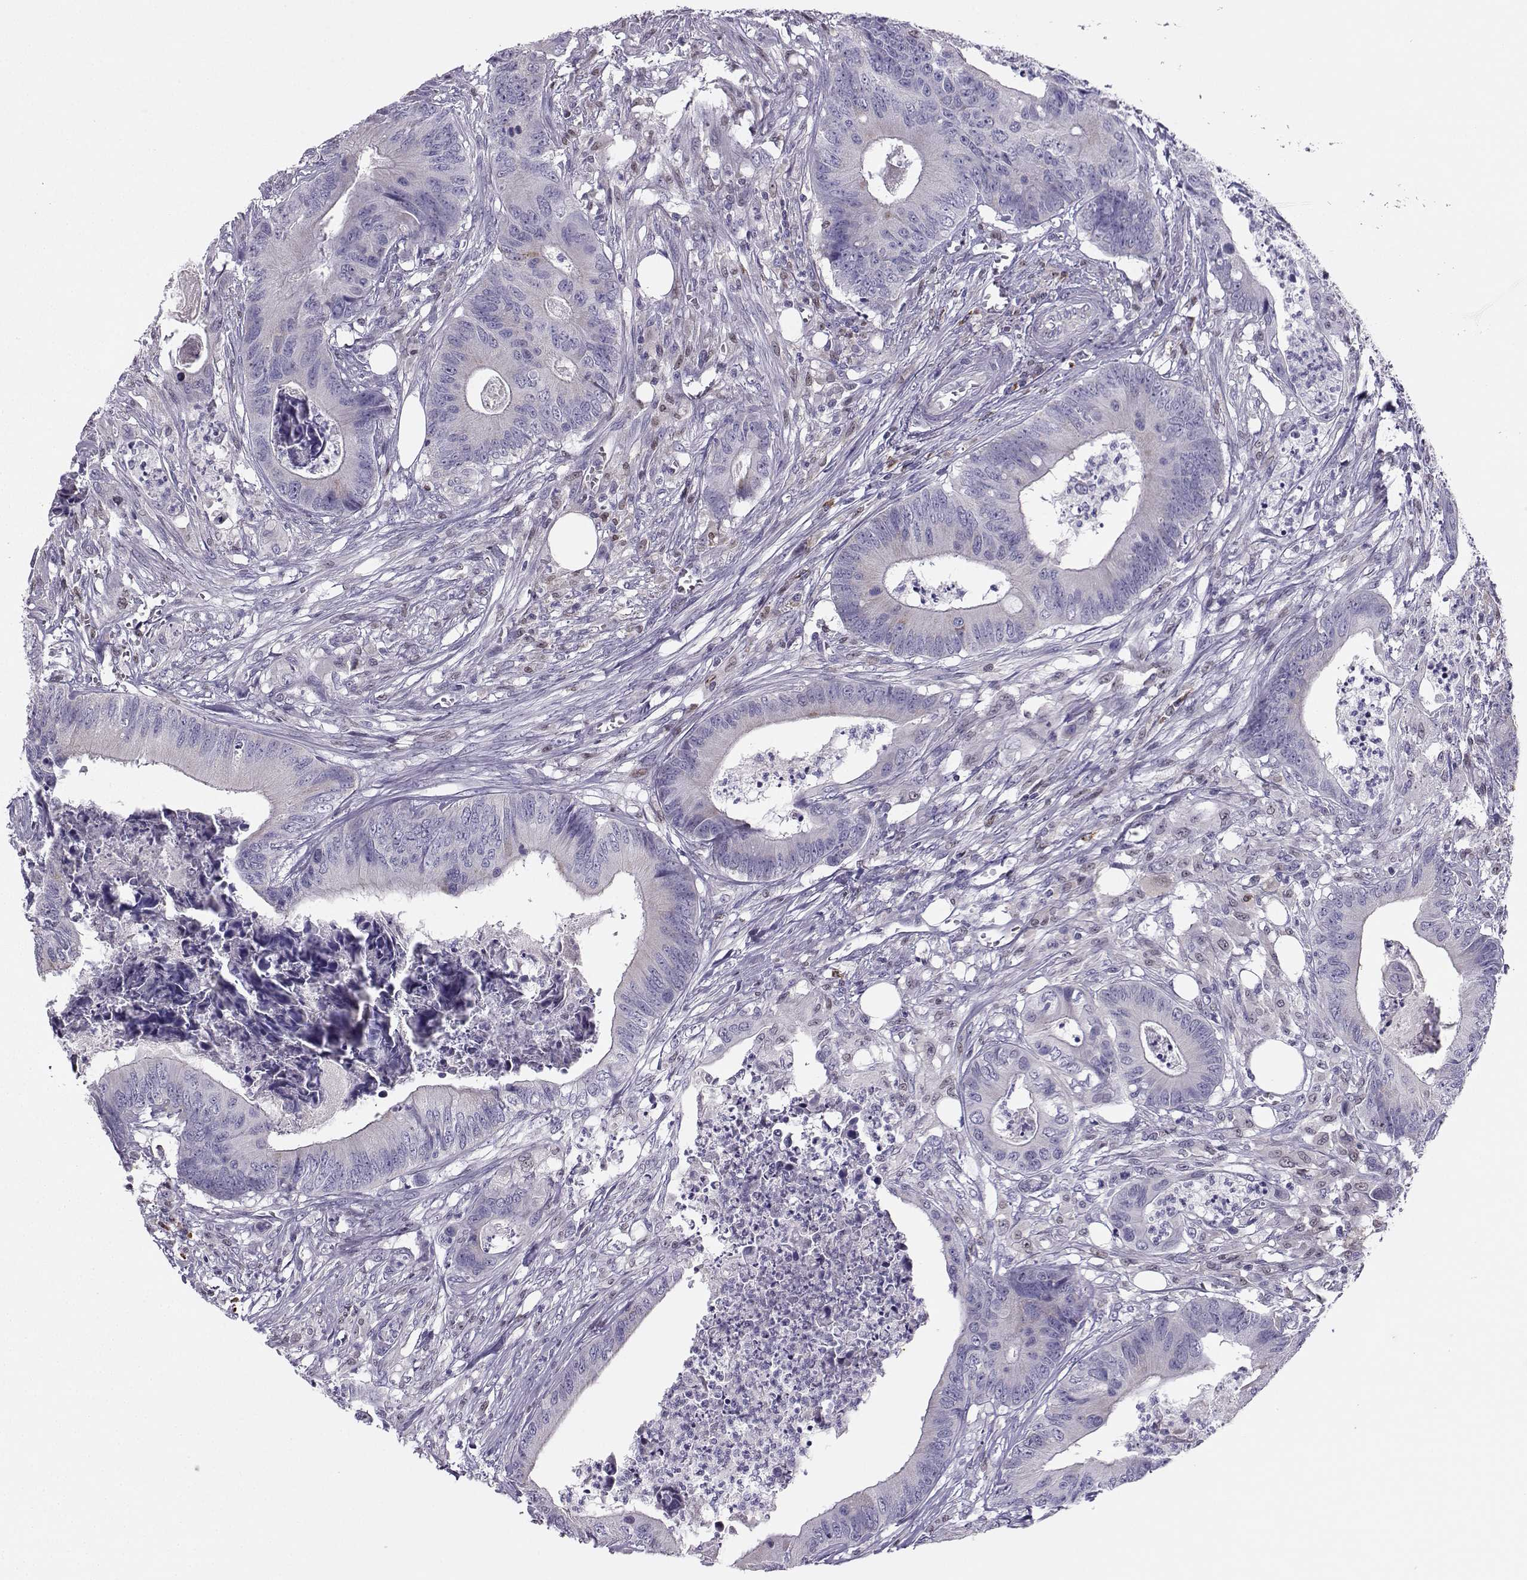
{"staining": {"intensity": "negative", "quantity": "none", "location": "none"}, "tissue": "colorectal cancer", "cell_type": "Tumor cells", "image_type": "cancer", "snomed": [{"axis": "morphology", "description": "Adenocarcinoma, NOS"}, {"axis": "topography", "description": "Colon"}], "caption": "Immunohistochemistry (IHC) of colorectal cancer demonstrates no positivity in tumor cells.", "gene": "DCLK3", "patient": {"sex": "male", "age": 84}}